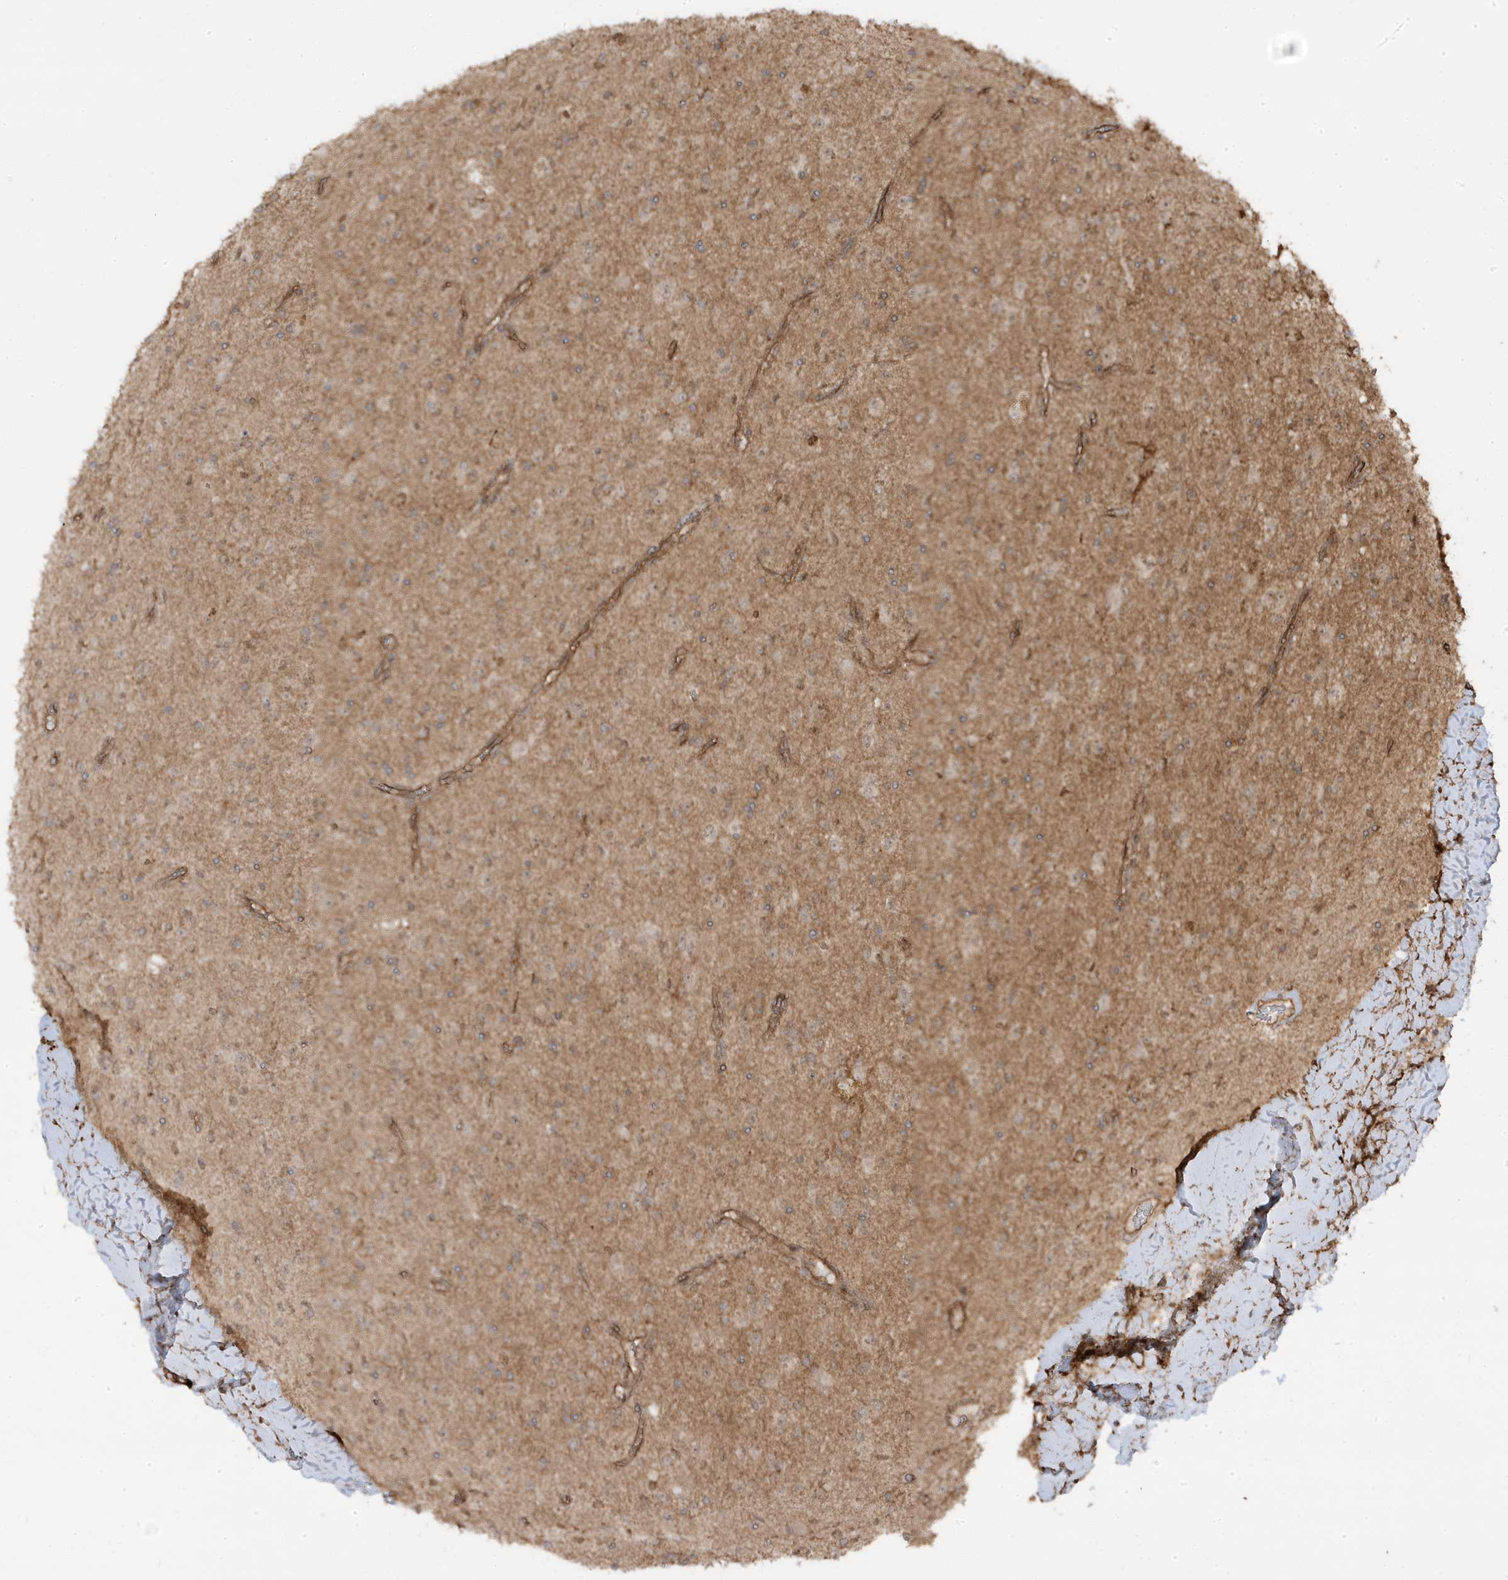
{"staining": {"intensity": "negative", "quantity": "none", "location": "none"}, "tissue": "glioma", "cell_type": "Tumor cells", "image_type": "cancer", "snomed": [{"axis": "morphology", "description": "Glioma, malignant, High grade"}, {"axis": "topography", "description": "Brain"}], "caption": "Malignant glioma (high-grade) was stained to show a protein in brown. There is no significant staining in tumor cells.", "gene": "DNAJC12", "patient": {"sex": "male", "age": 34}}